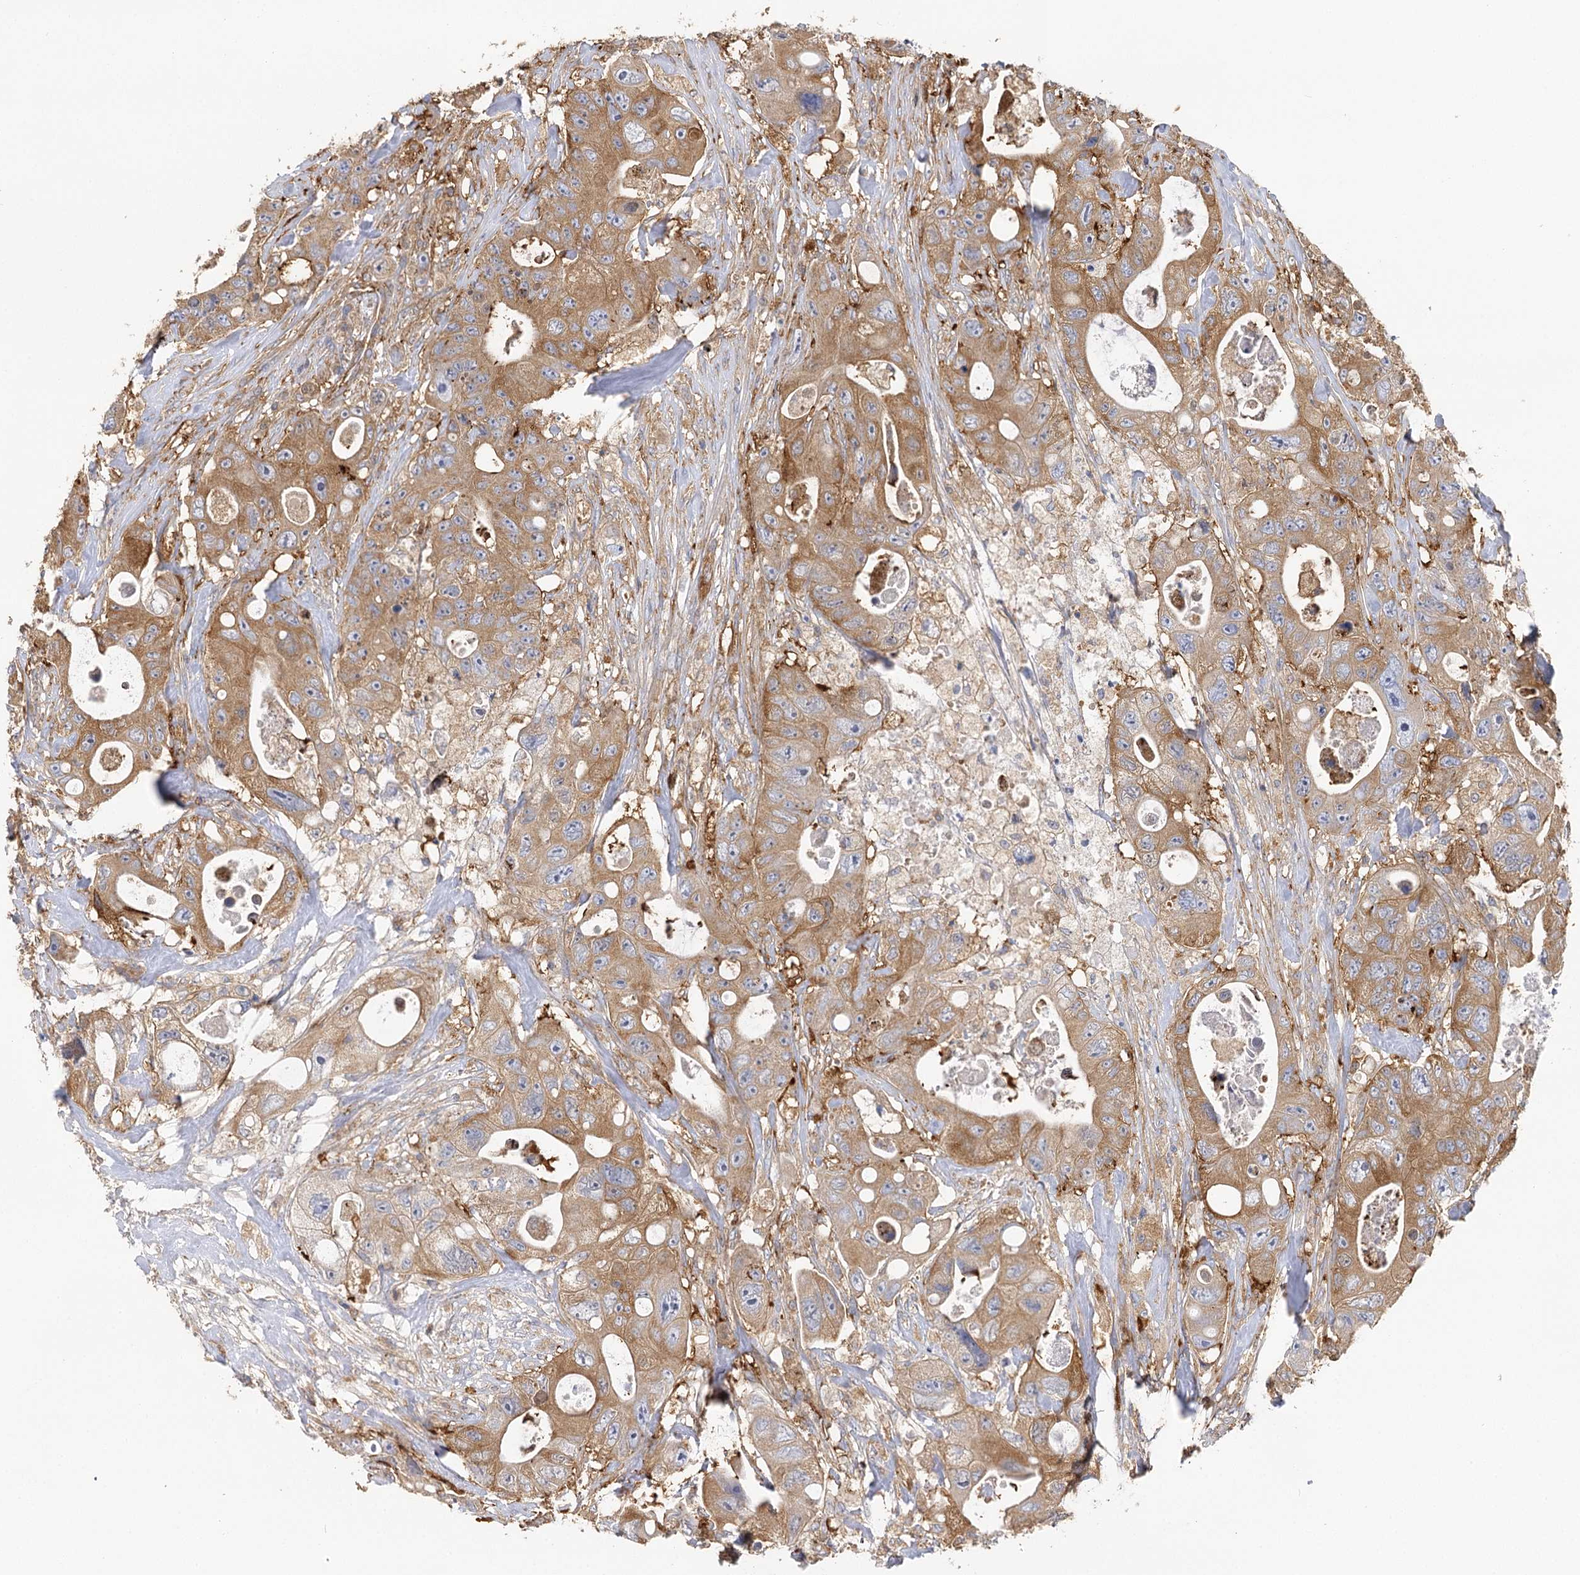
{"staining": {"intensity": "moderate", "quantity": ">75%", "location": "cytoplasmic/membranous"}, "tissue": "colorectal cancer", "cell_type": "Tumor cells", "image_type": "cancer", "snomed": [{"axis": "morphology", "description": "Adenocarcinoma, NOS"}, {"axis": "topography", "description": "Colon"}], "caption": "Brown immunohistochemical staining in colorectal adenocarcinoma demonstrates moderate cytoplasmic/membranous positivity in about >75% of tumor cells. (DAB IHC, brown staining for protein, blue staining for nuclei).", "gene": "SEC24B", "patient": {"sex": "female", "age": 46}}